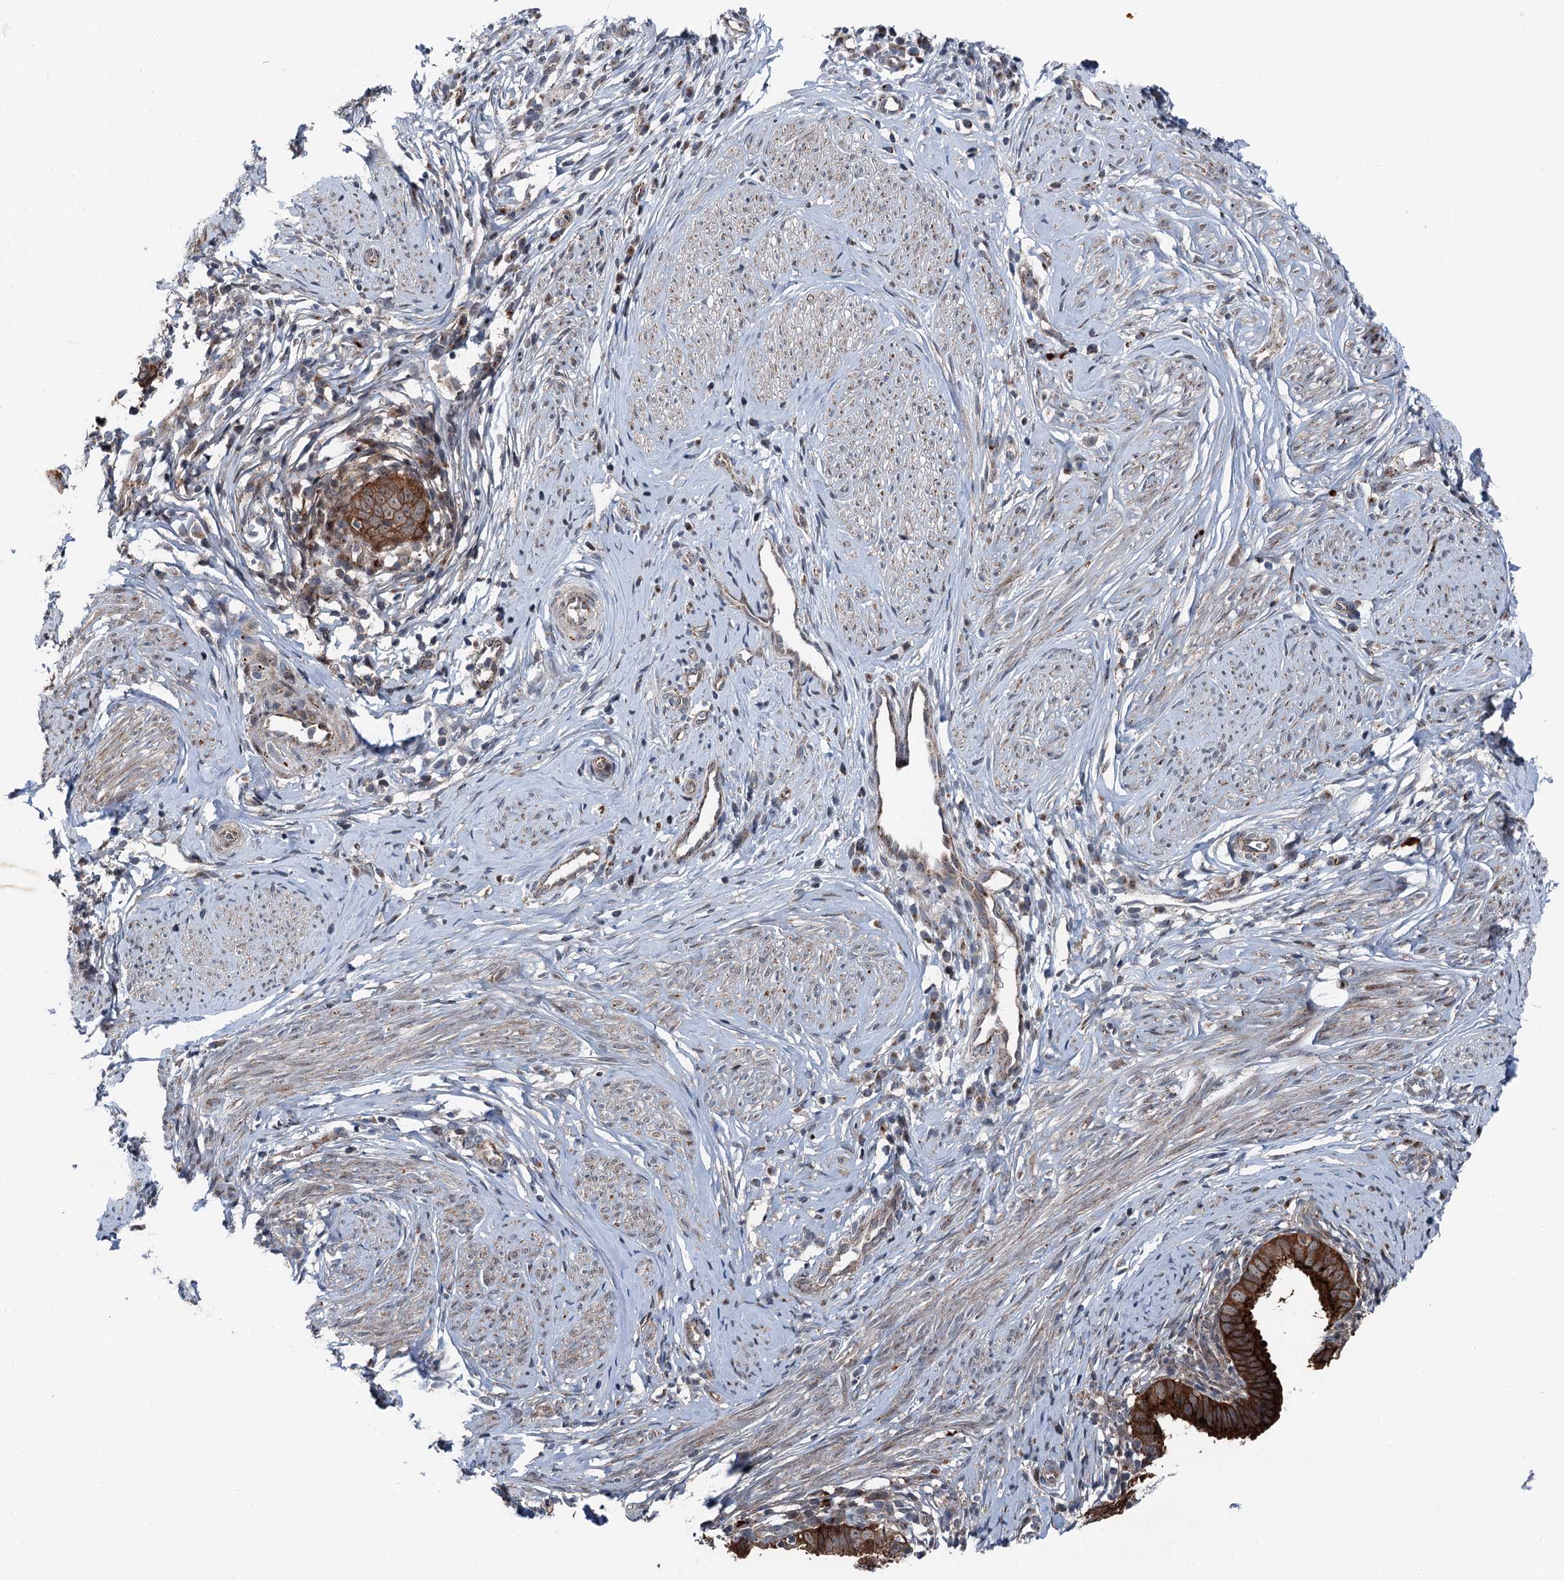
{"staining": {"intensity": "moderate", "quantity": ">75%", "location": "cytoplasmic/membranous"}, "tissue": "cervical cancer", "cell_type": "Tumor cells", "image_type": "cancer", "snomed": [{"axis": "morphology", "description": "Adenocarcinoma, NOS"}, {"axis": "topography", "description": "Cervix"}], "caption": "Moderate cytoplasmic/membranous expression is appreciated in approximately >75% of tumor cells in cervical adenocarcinoma.", "gene": "POLR1D", "patient": {"sex": "female", "age": 36}}